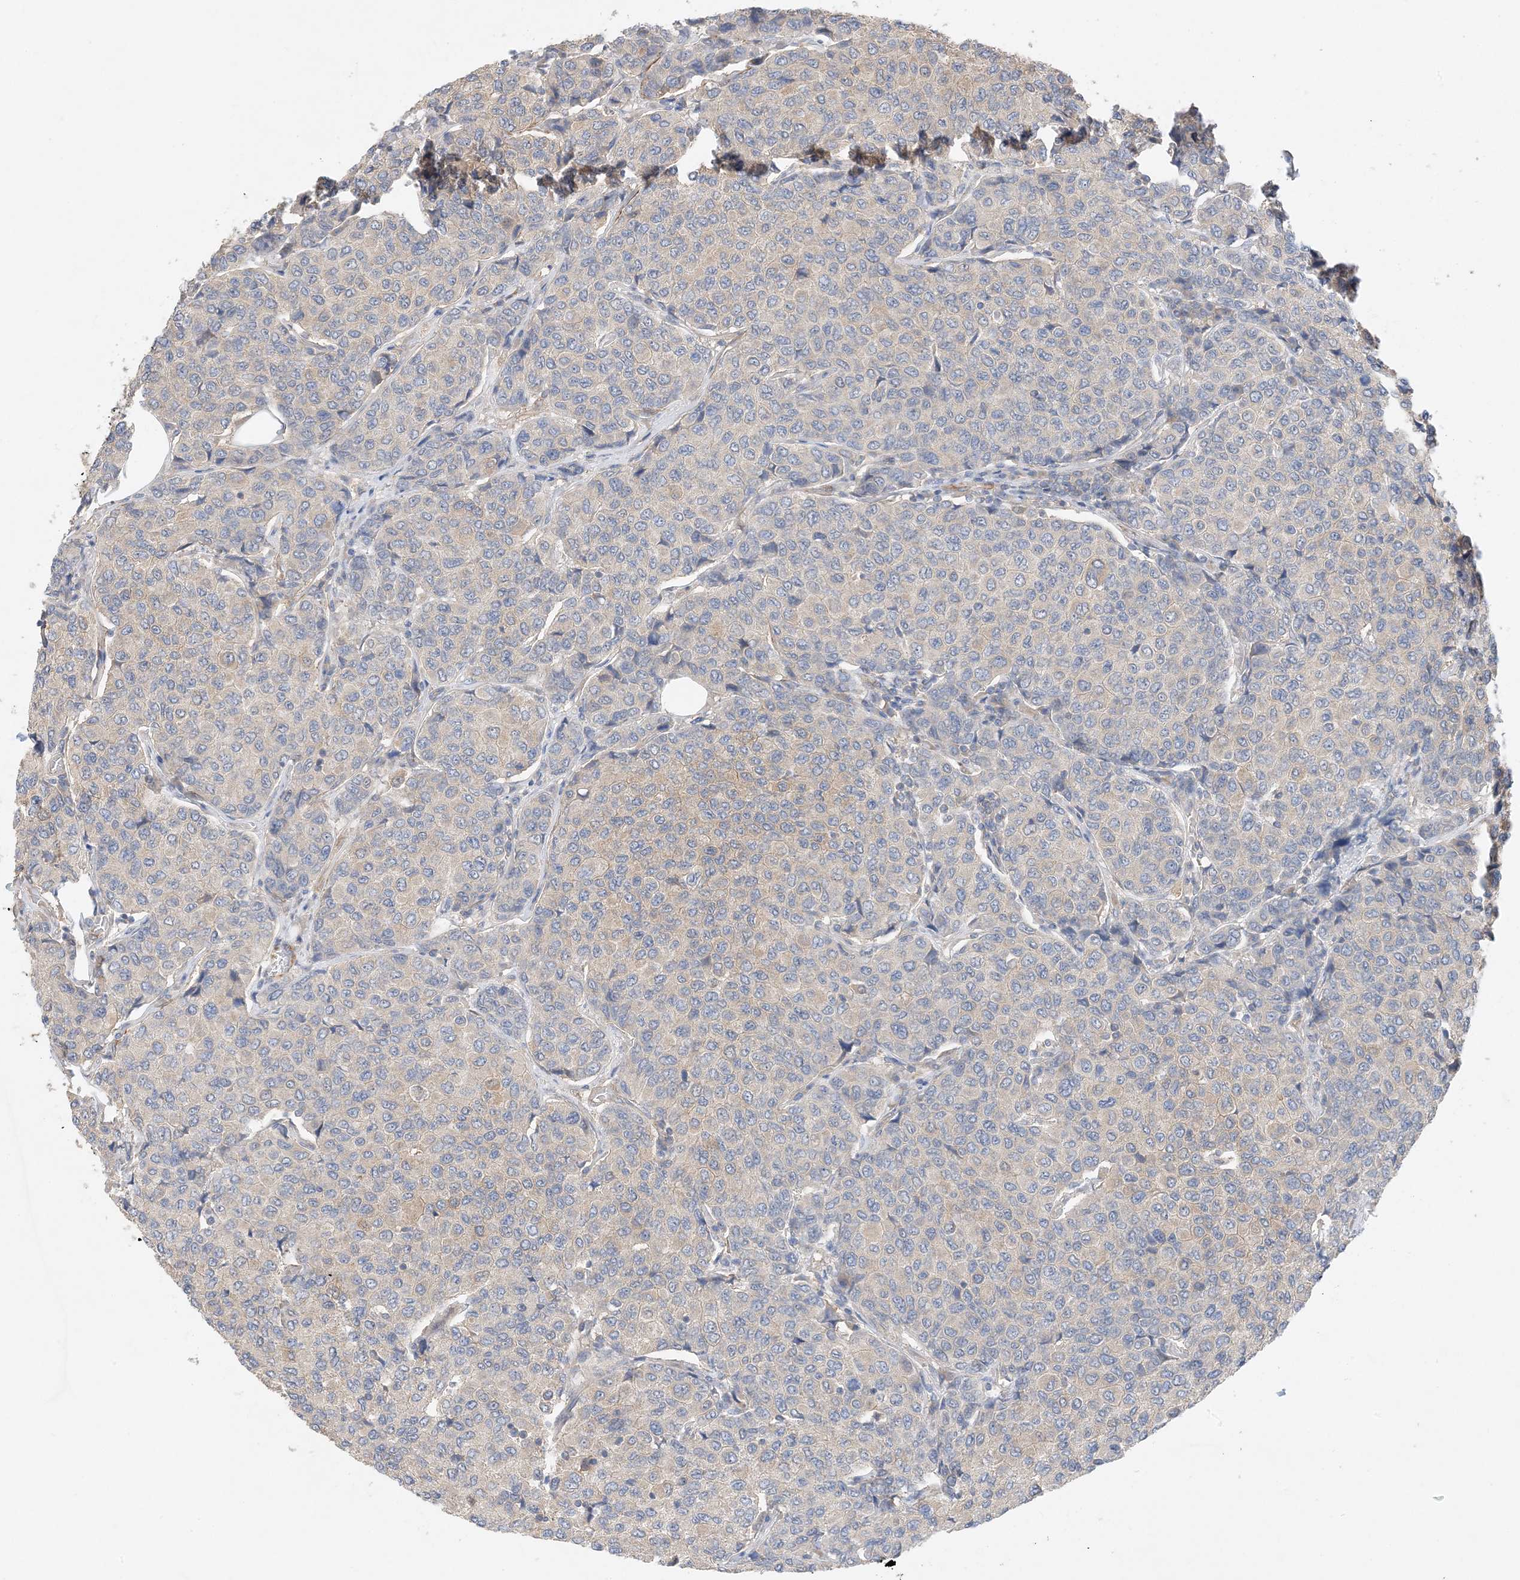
{"staining": {"intensity": "weak", "quantity": "<25%", "location": "cytoplasmic/membranous"}, "tissue": "breast cancer", "cell_type": "Tumor cells", "image_type": "cancer", "snomed": [{"axis": "morphology", "description": "Duct carcinoma"}, {"axis": "topography", "description": "Breast"}], "caption": "Breast cancer (invasive ductal carcinoma) stained for a protein using immunohistochemistry (IHC) reveals no positivity tumor cells.", "gene": "KIFBP", "patient": {"sex": "female", "age": 55}}